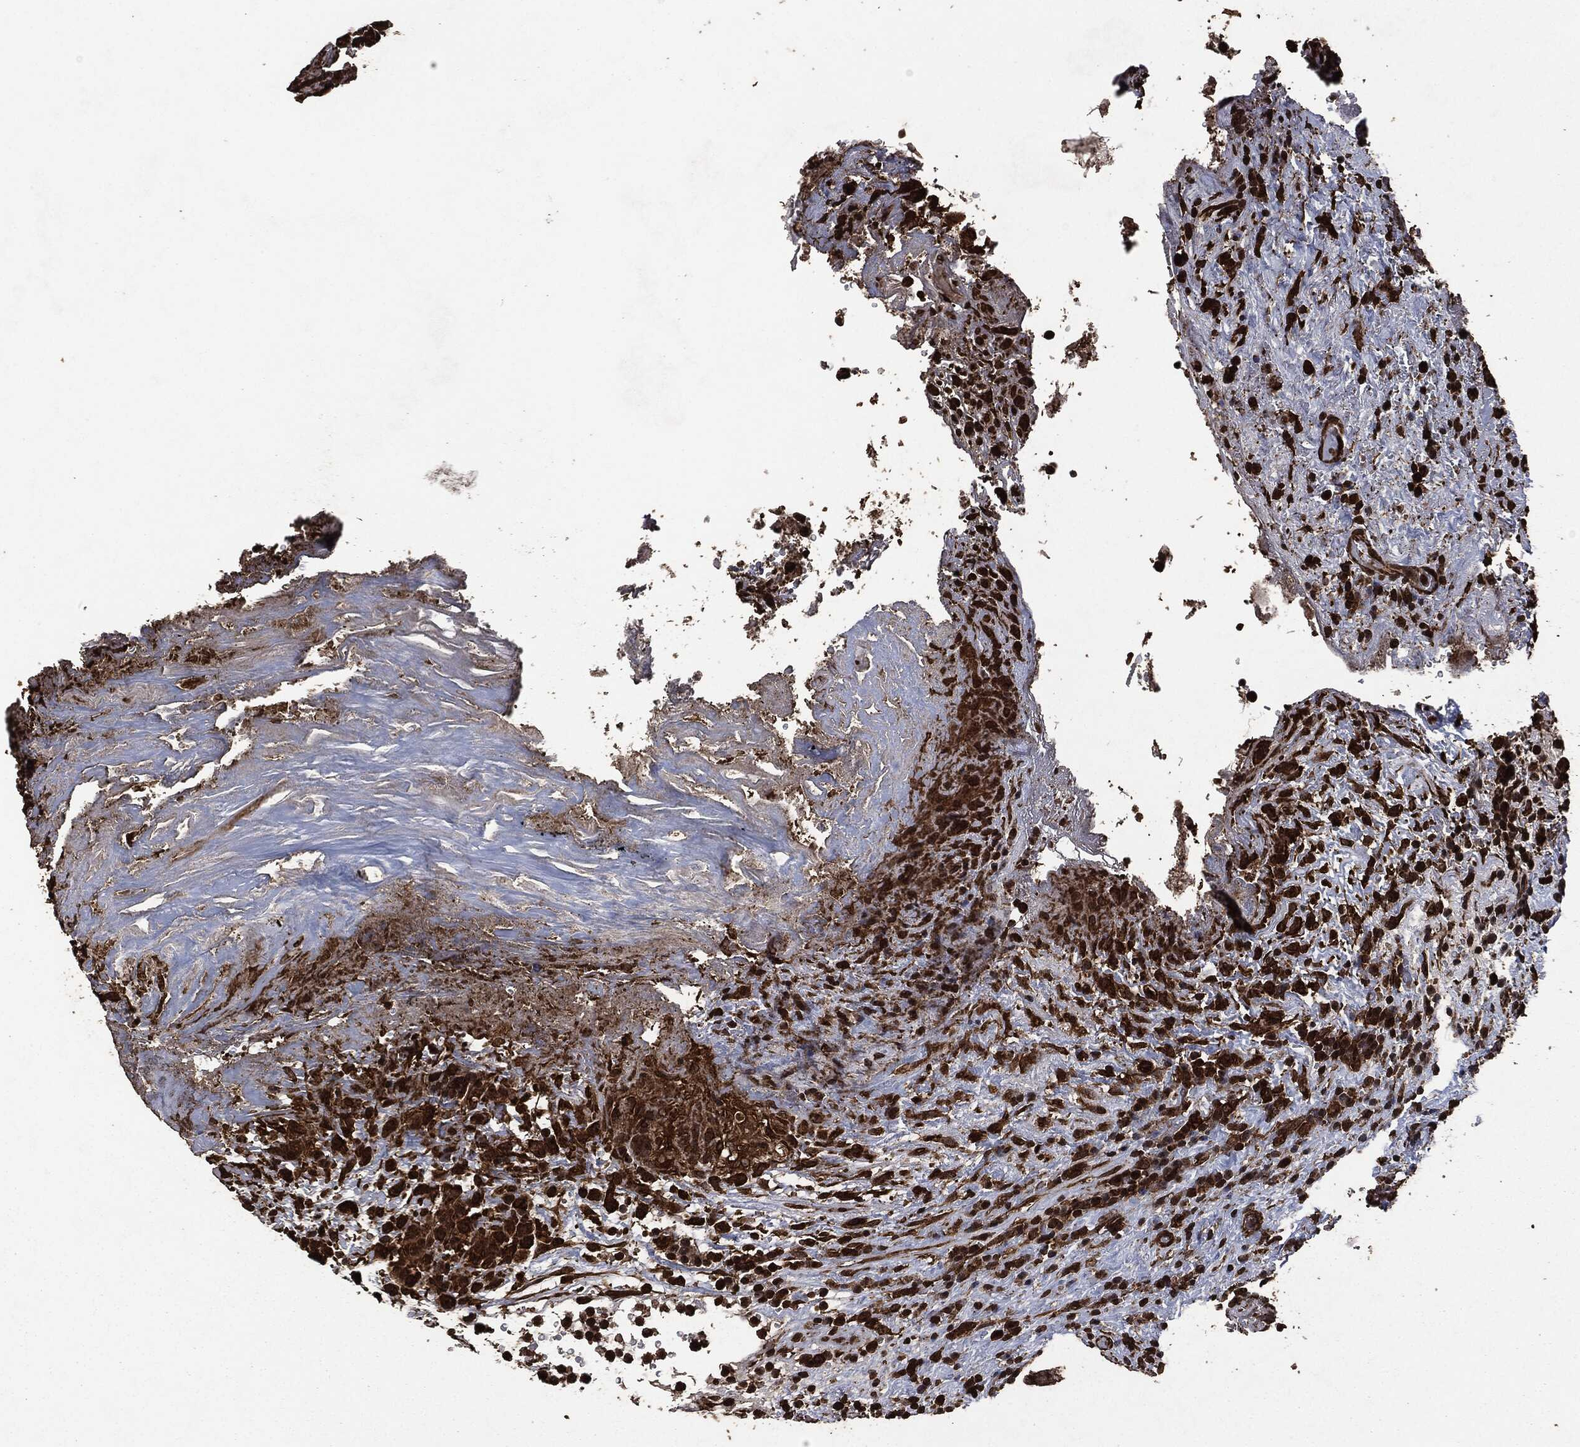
{"staining": {"intensity": "strong", "quantity": ">75%", "location": "cytoplasmic/membranous"}, "tissue": "urothelial cancer", "cell_type": "Tumor cells", "image_type": "cancer", "snomed": [{"axis": "morphology", "description": "Urothelial carcinoma, High grade"}, {"axis": "topography", "description": "Urinary bladder"}], "caption": "Tumor cells show high levels of strong cytoplasmic/membranous staining in about >75% of cells in human urothelial carcinoma (high-grade).", "gene": "HRAS", "patient": {"sex": "female", "age": 41}}